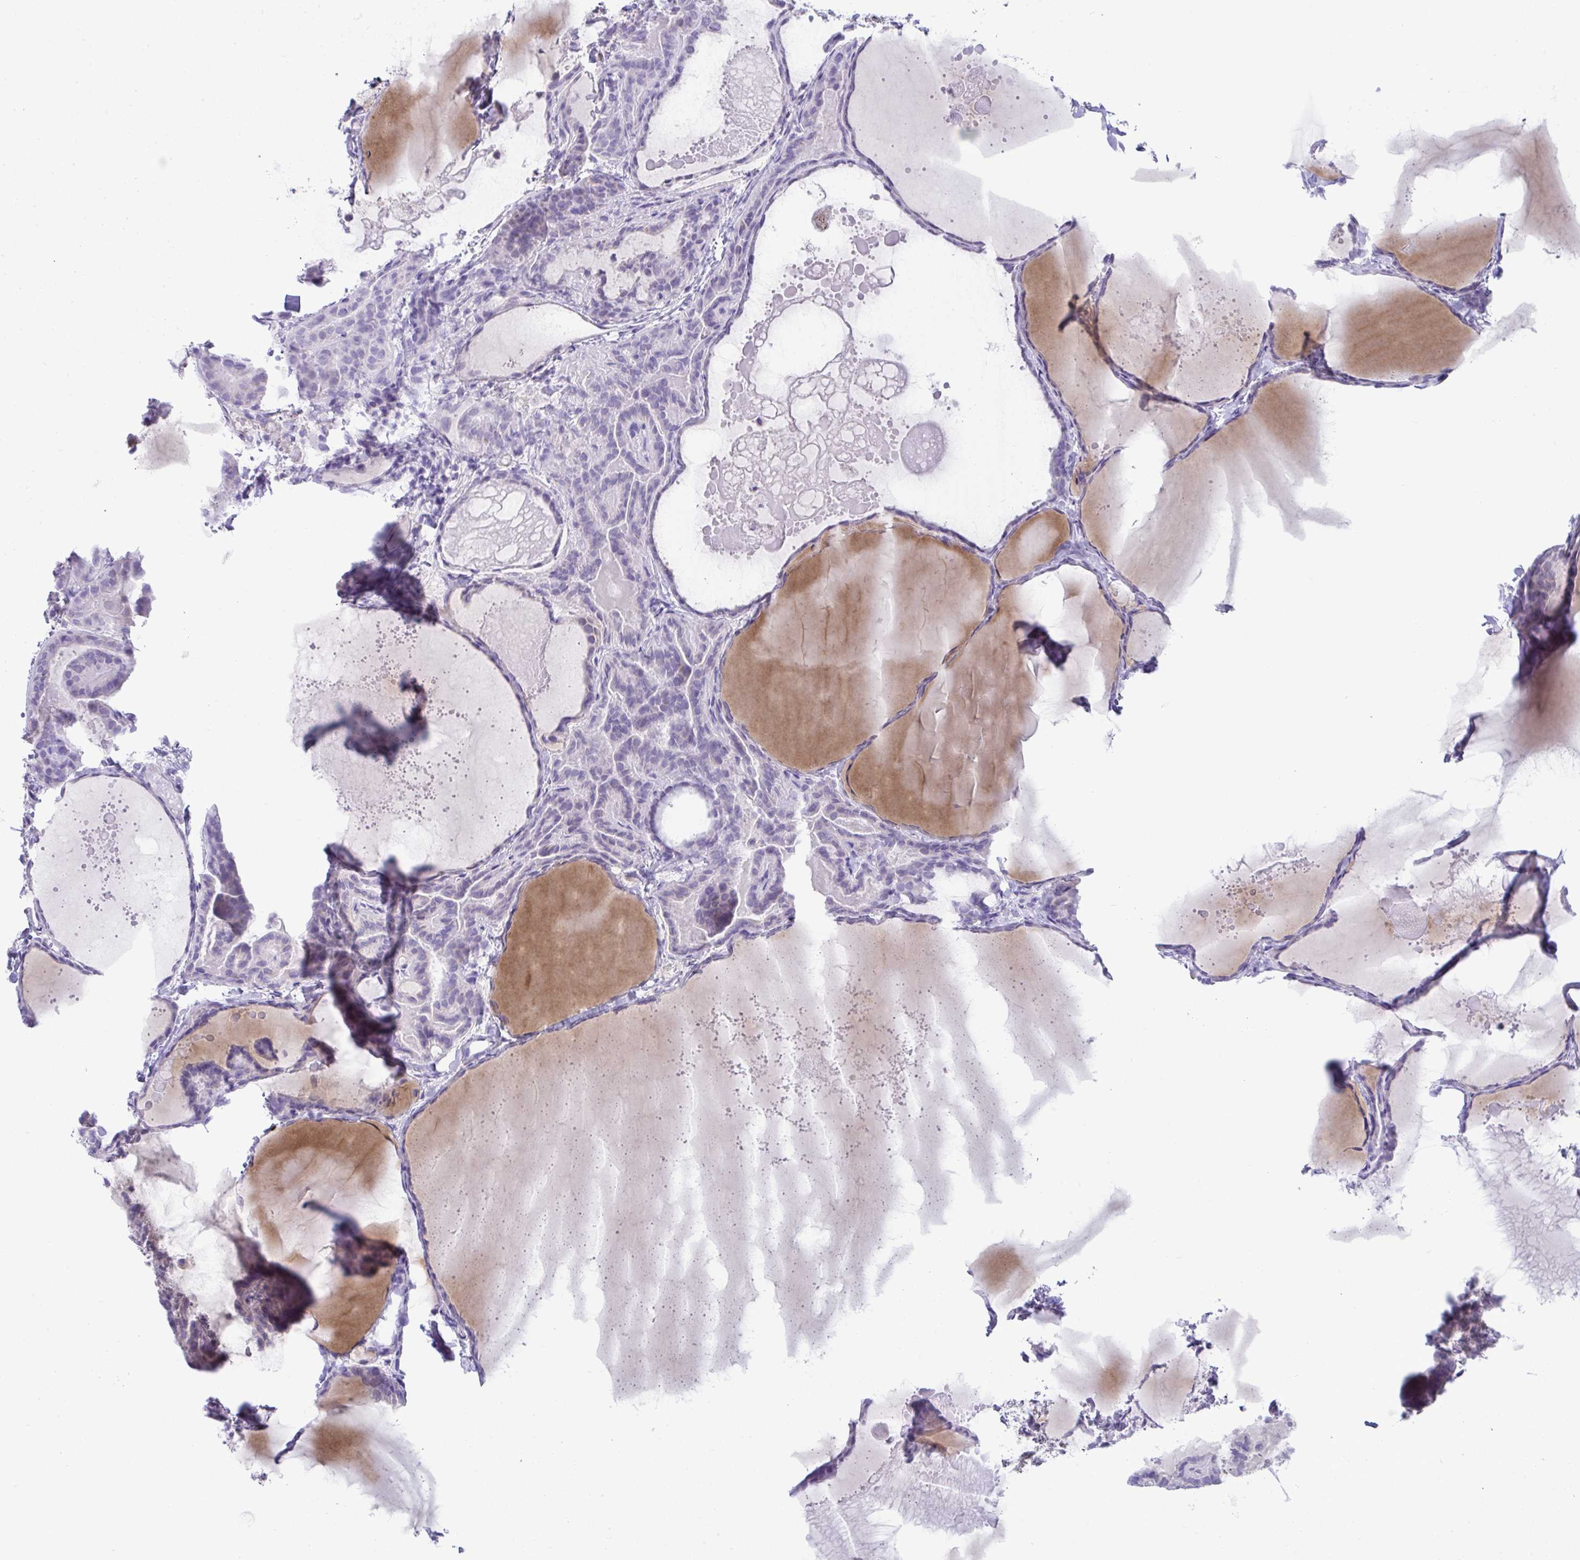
{"staining": {"intensity": "moderate", "quantity": "<25%", "location": "cytoplasmic/membranous"}, "tissue": "thyroid cancer", "cell_type": "Tumor cells", "image_type": "cancer", "snomed": [{"axis": "morphology", "description": "Papillary adenocarcinoma, NOS"}, {"axis": "topography", "description": "Thyroid gland"}], "caption": "Tumor cells reveal moderate cytoplasmic/membranous expression in about <25% of cells in thyroid cancer. (DAB (3,3'-diaminobenzidine) = brown stain, brightfield microscopy at high magnification).", "gene": "PLA2G12B", "patient": {"sex": "female", "age": 46}}